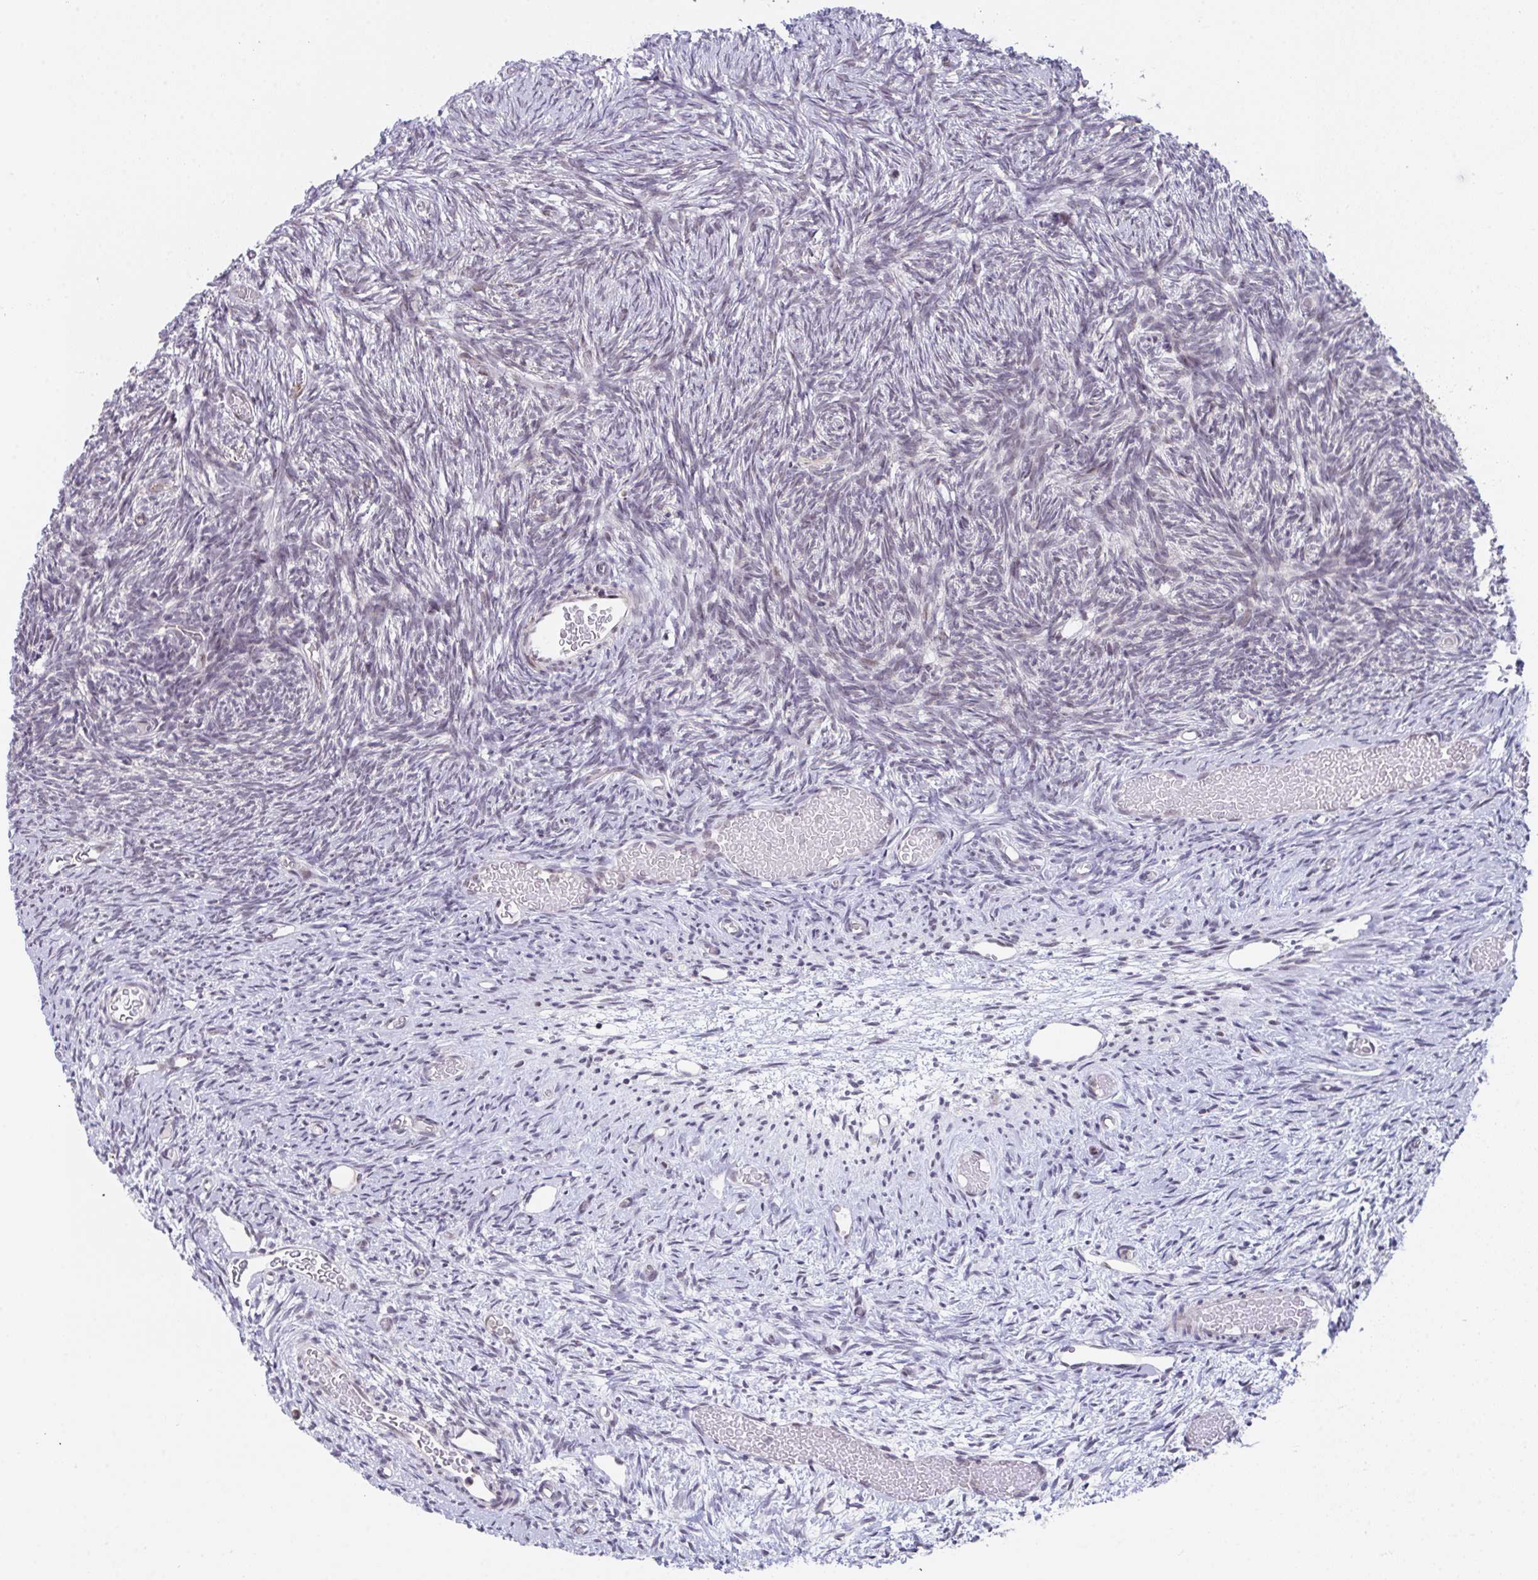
{"staining": {"intensity": "moderate", "quantity": "<25%", "location": "nuclear"}, "tissue": "ovary", "cell_type": "Follicle cells", "image_type": "normal", "snomed": [{"axis": "morphology", "description": "Normal tissue, NOS"}, {"axis": "topography", "description": "Ovary"}], "caption": "Immunohistochemistry micrograph of normal ovary: ovary stained using immunohistochemistry (IHC) exhibits low levels of moderate protein expression localized specifically in the nuclear of follicle cells, appearing as a nuclear brown color.", "gene": "RBM18", "patient": {"sex": "female", "age": 39}}